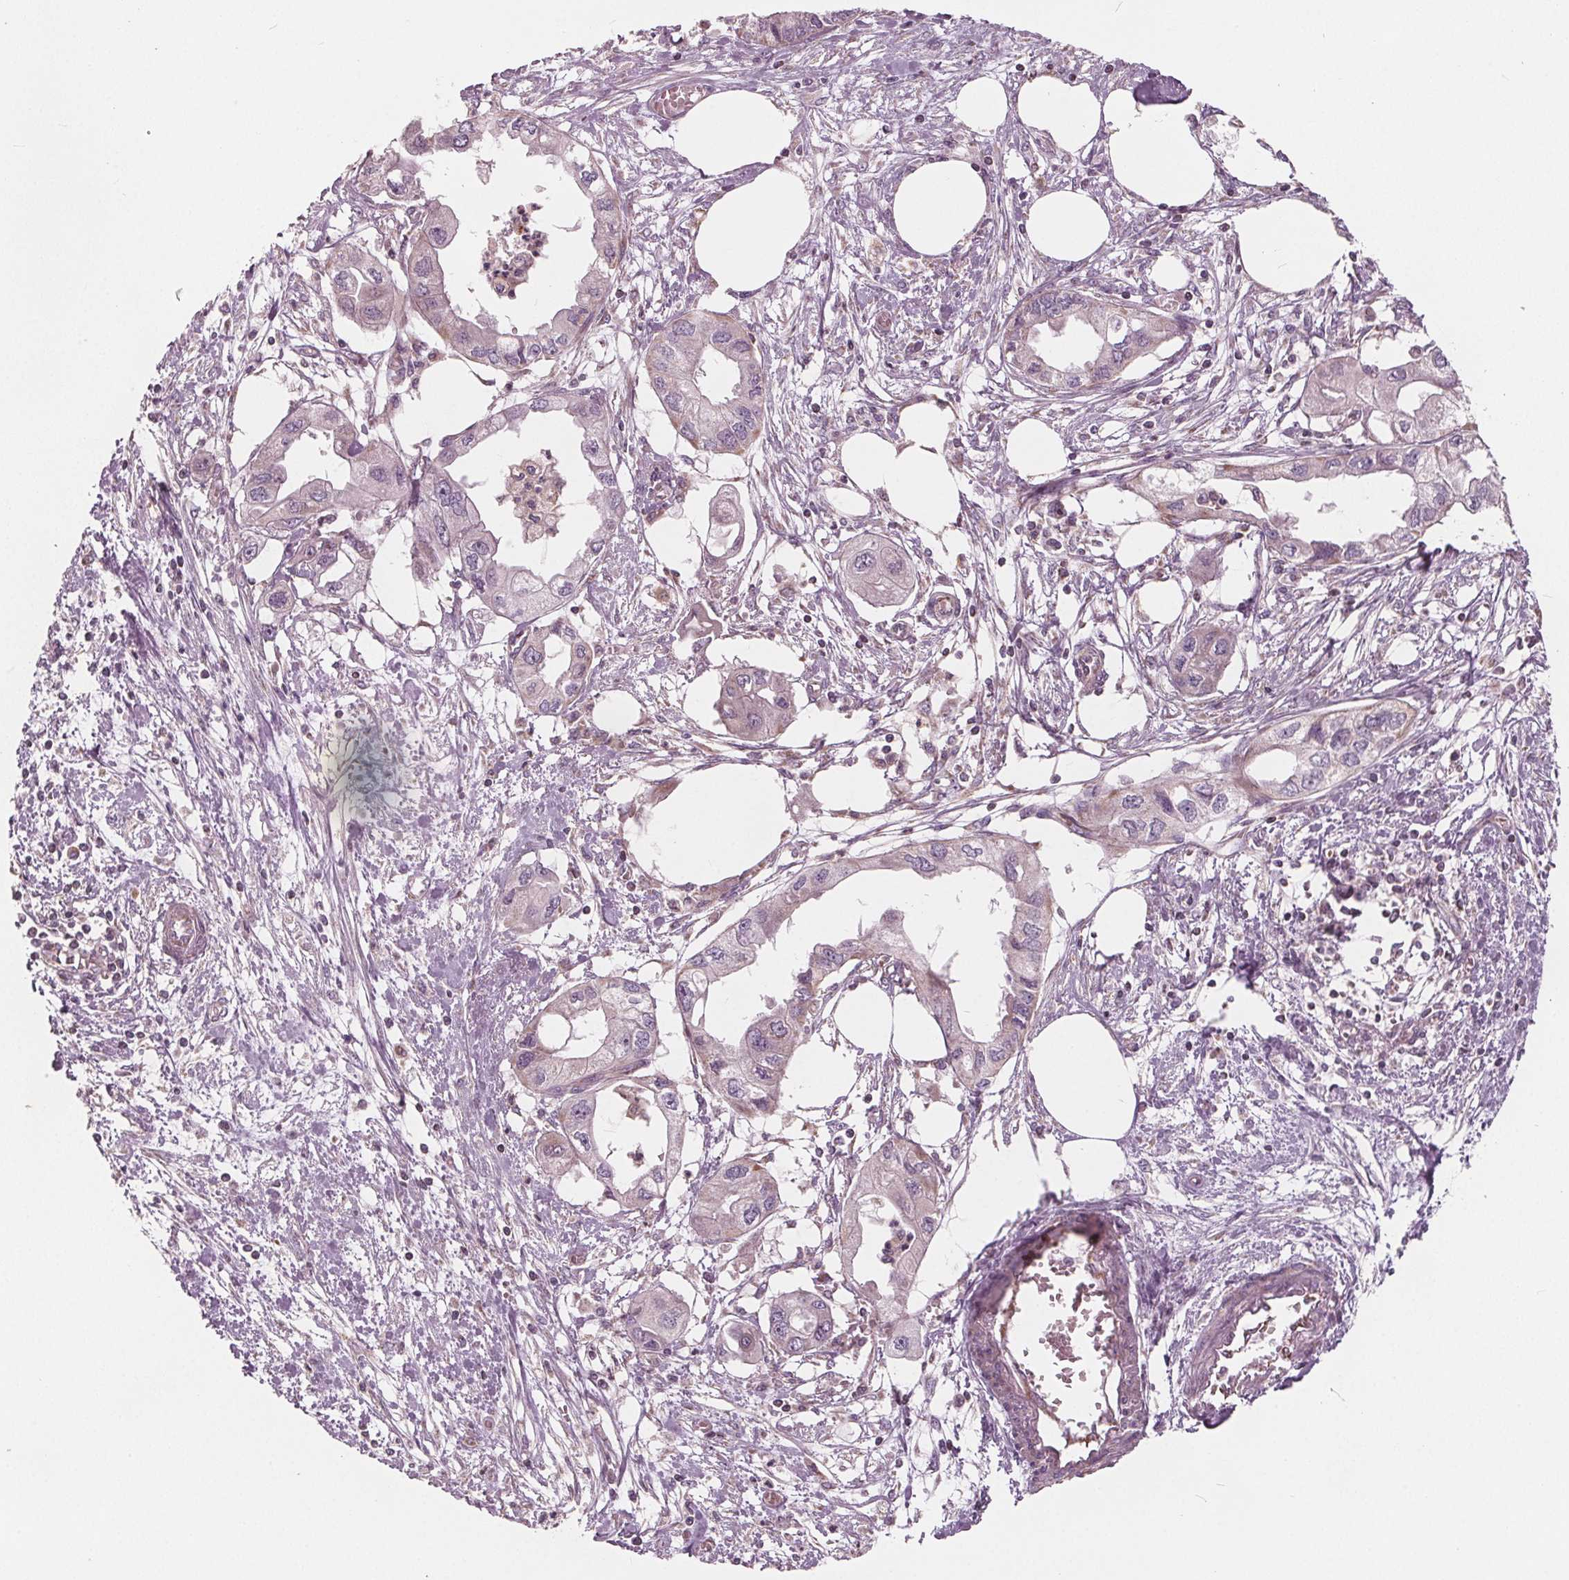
{"staining": {"intensity": "negative", "quantity": "none", "location": "none"}, "tissue": "endometrial cancer", "cell_type": "Tumor cells", "image_type": "cancer", "snomed": [{"axis": "morphology", "description": "Adenocarcinoma, NOS"}, {"axis": "morphology", "description": "Adenocarcinoma, metastatic, NOS"}, {"axis": "topography", "description": "Adipose tissue"}, {"axis": "topography", "description": "Endometrium"}], "caption": "IHC image of neoplastic tissue: endometrial adenocarcinoma stained with DAB (3,3'-diaminobenzidine) exhibits no significant protein expression in tumor cells.", "gene": "ECI2", "patient": {"sex": "female", "age": 67}}